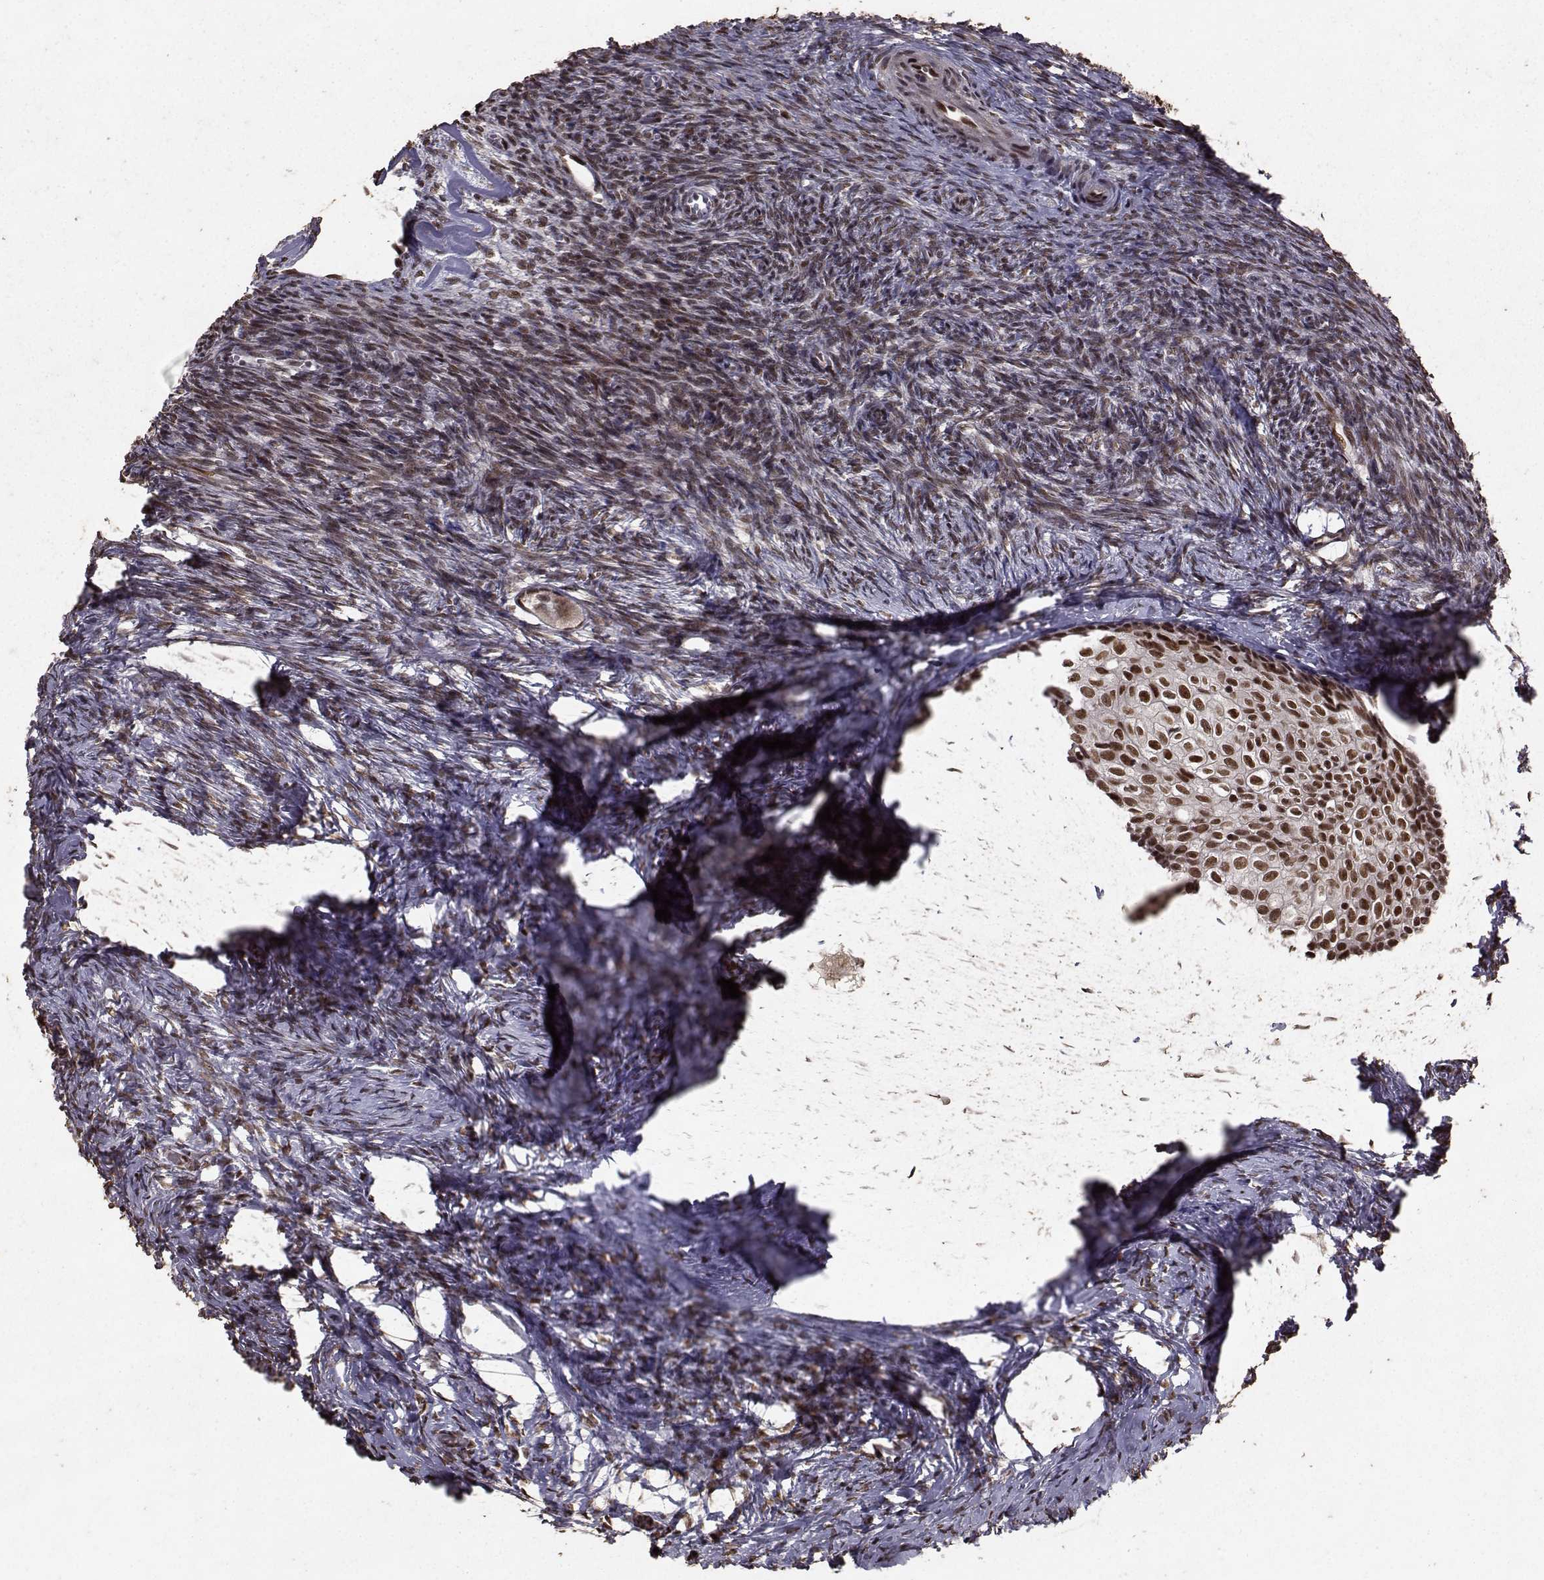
{"staining": {"intensity": "strong", "quantity": ">75%", "location": "nuclear"}, "tissue": "ovary", "cell_type": "Follicle cells", "image_type": "normal", "snomed": [{"axis": "morphology", "description": "Normal tissue, NOS"}, {"axis": "topography", "description": "Ovary"}], "caption": "Immunohistochemical staining of normal ovary exhibits strong nuclear protein positivity in about >75% of follicle cells.", "gene": "SF1", "patient": {"sex": "female", "age": 27}}